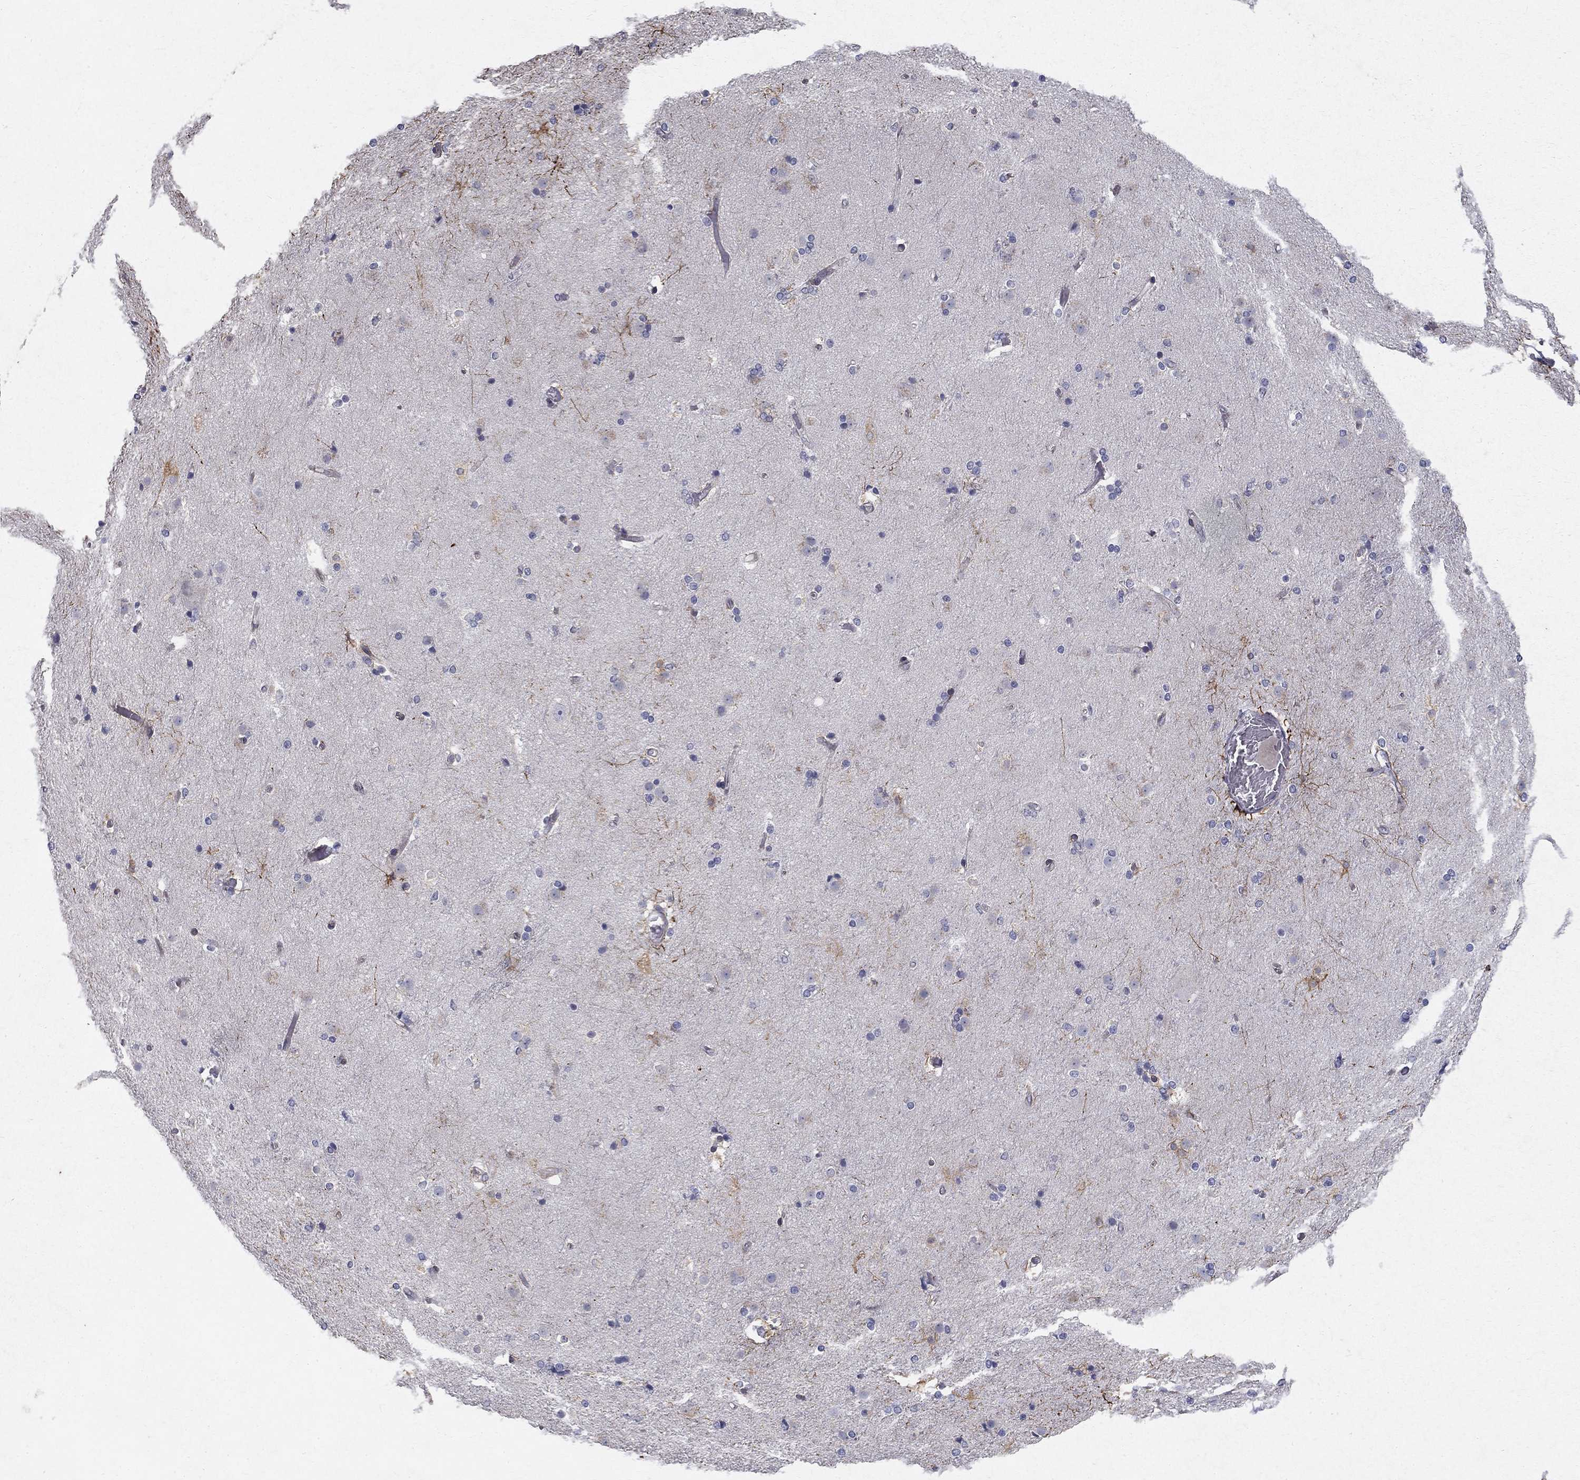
{"staining": {"intensity": "moderate", "quantity": "<25%", "location": "cytoplasmic/membranous"}, "tissue": "caudate", "cell_type": "Glial cells", "image_type": "normal", "snomed": [{"axis": "morphology", "description": "Normal tissue, NOS"}, {"axis": "topography", "description": "Lateral ventricle wall"}], "caption": "Protein expression analysis of unremarkable caudate exhibits moderate cytoplasmic/membranous staining in approximately <25% of glial cells. (DAB IHC, brown staining for protein, blue staining for nuclei).", "gene": "CLIC6", "patient": {"sex": "female", "age": 71}}